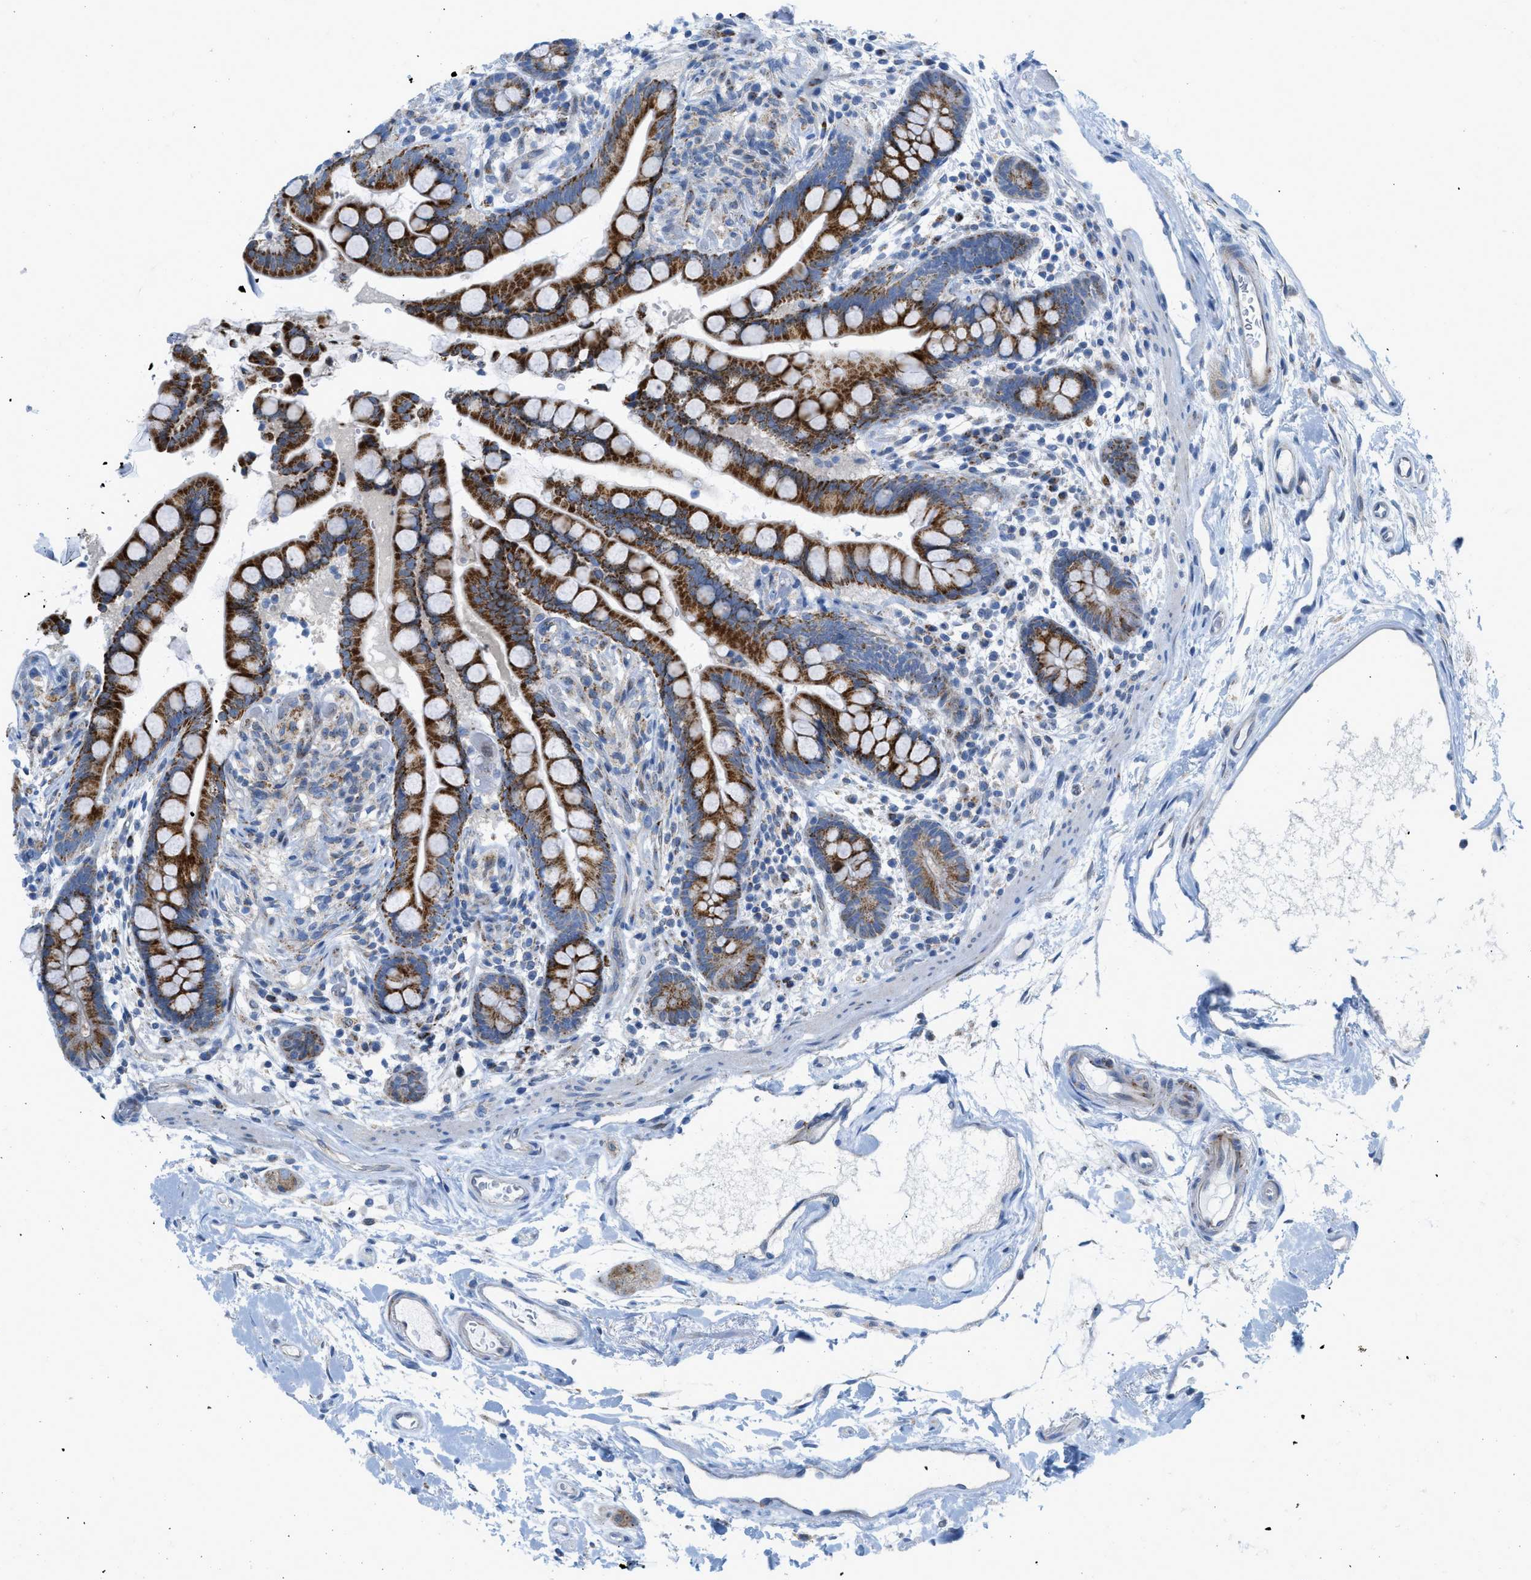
{"staining": {"intensity": "negative", "quantity": "none", "location": "none"}, "tissue": "colon", "cell_type": "Endothelial cells", "image_type": "normal", "snomed": [{"axis": "morphology", "description": "Normal tissue, NOS"}, {"axis": "topography", "description": "Colon"}], "caption": "Immunohistochemical staining of unremarkable colon exhibits no significant staining in endothelial cells. The staining is performed using DAB brown chromogen with nuclei counter-stained in using hematoxylin.", "gene": "RBBP9", "patient": {"sex": "male", "age": 73}}